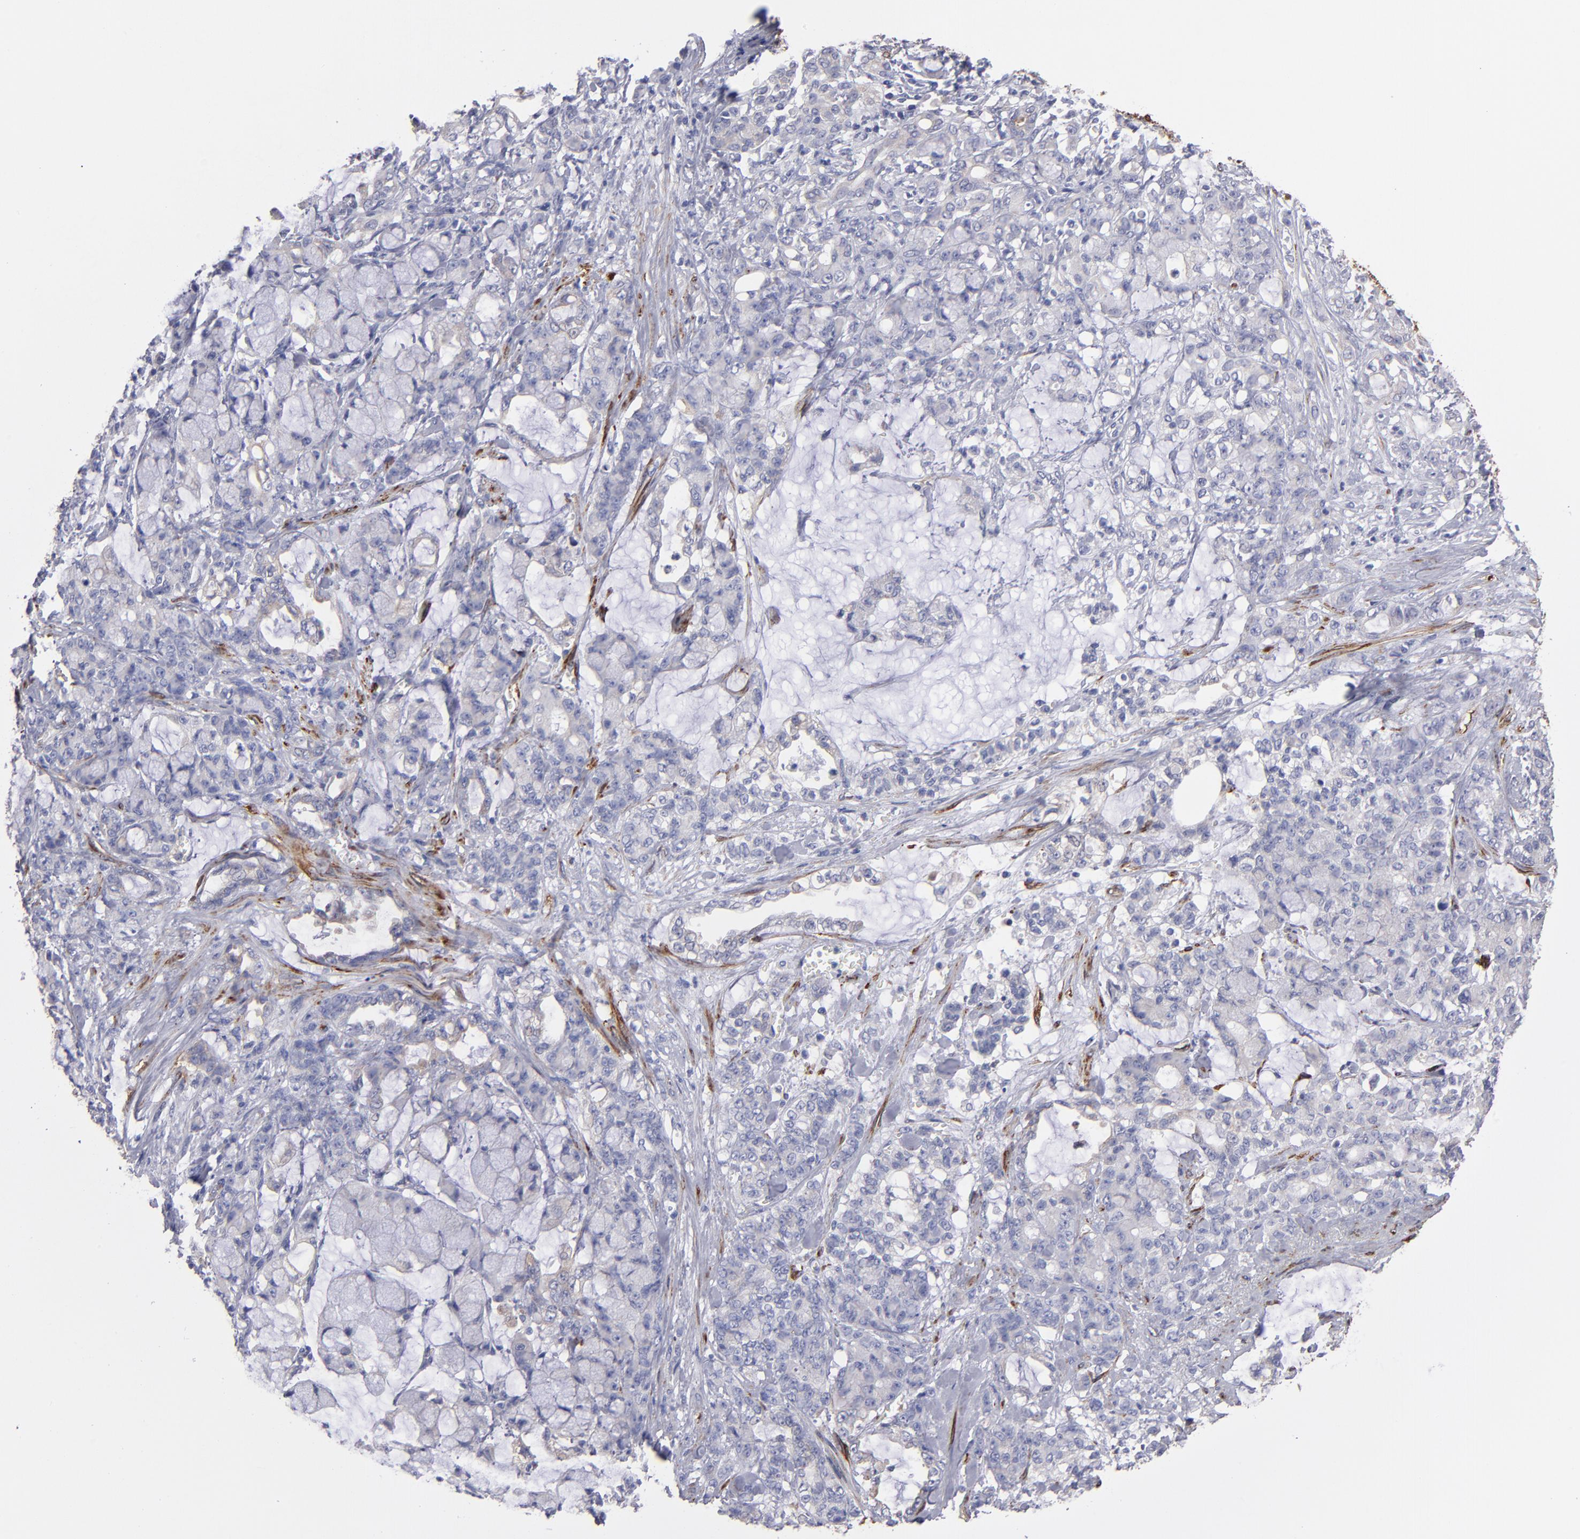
{"staining": {"intensity": "weak", "quantity": "25%-75%", "location": "cytoplasmic/membranous"}, "tissue": "pancreatic cancer", "cell_type": "Tumor cells", "image_type": "cancer", "snomed": [{"axis": "morphology", "description": "Adenocarcinoma, NOS"}, {"axis": "topography", "description": "Pancreas"}], "caption": "Pancreatic cancer stained with a protein marker reveals weak staining in tumor cells.", "gene": "SLMAP", "patient": {"sex": "female", "age": 73}}